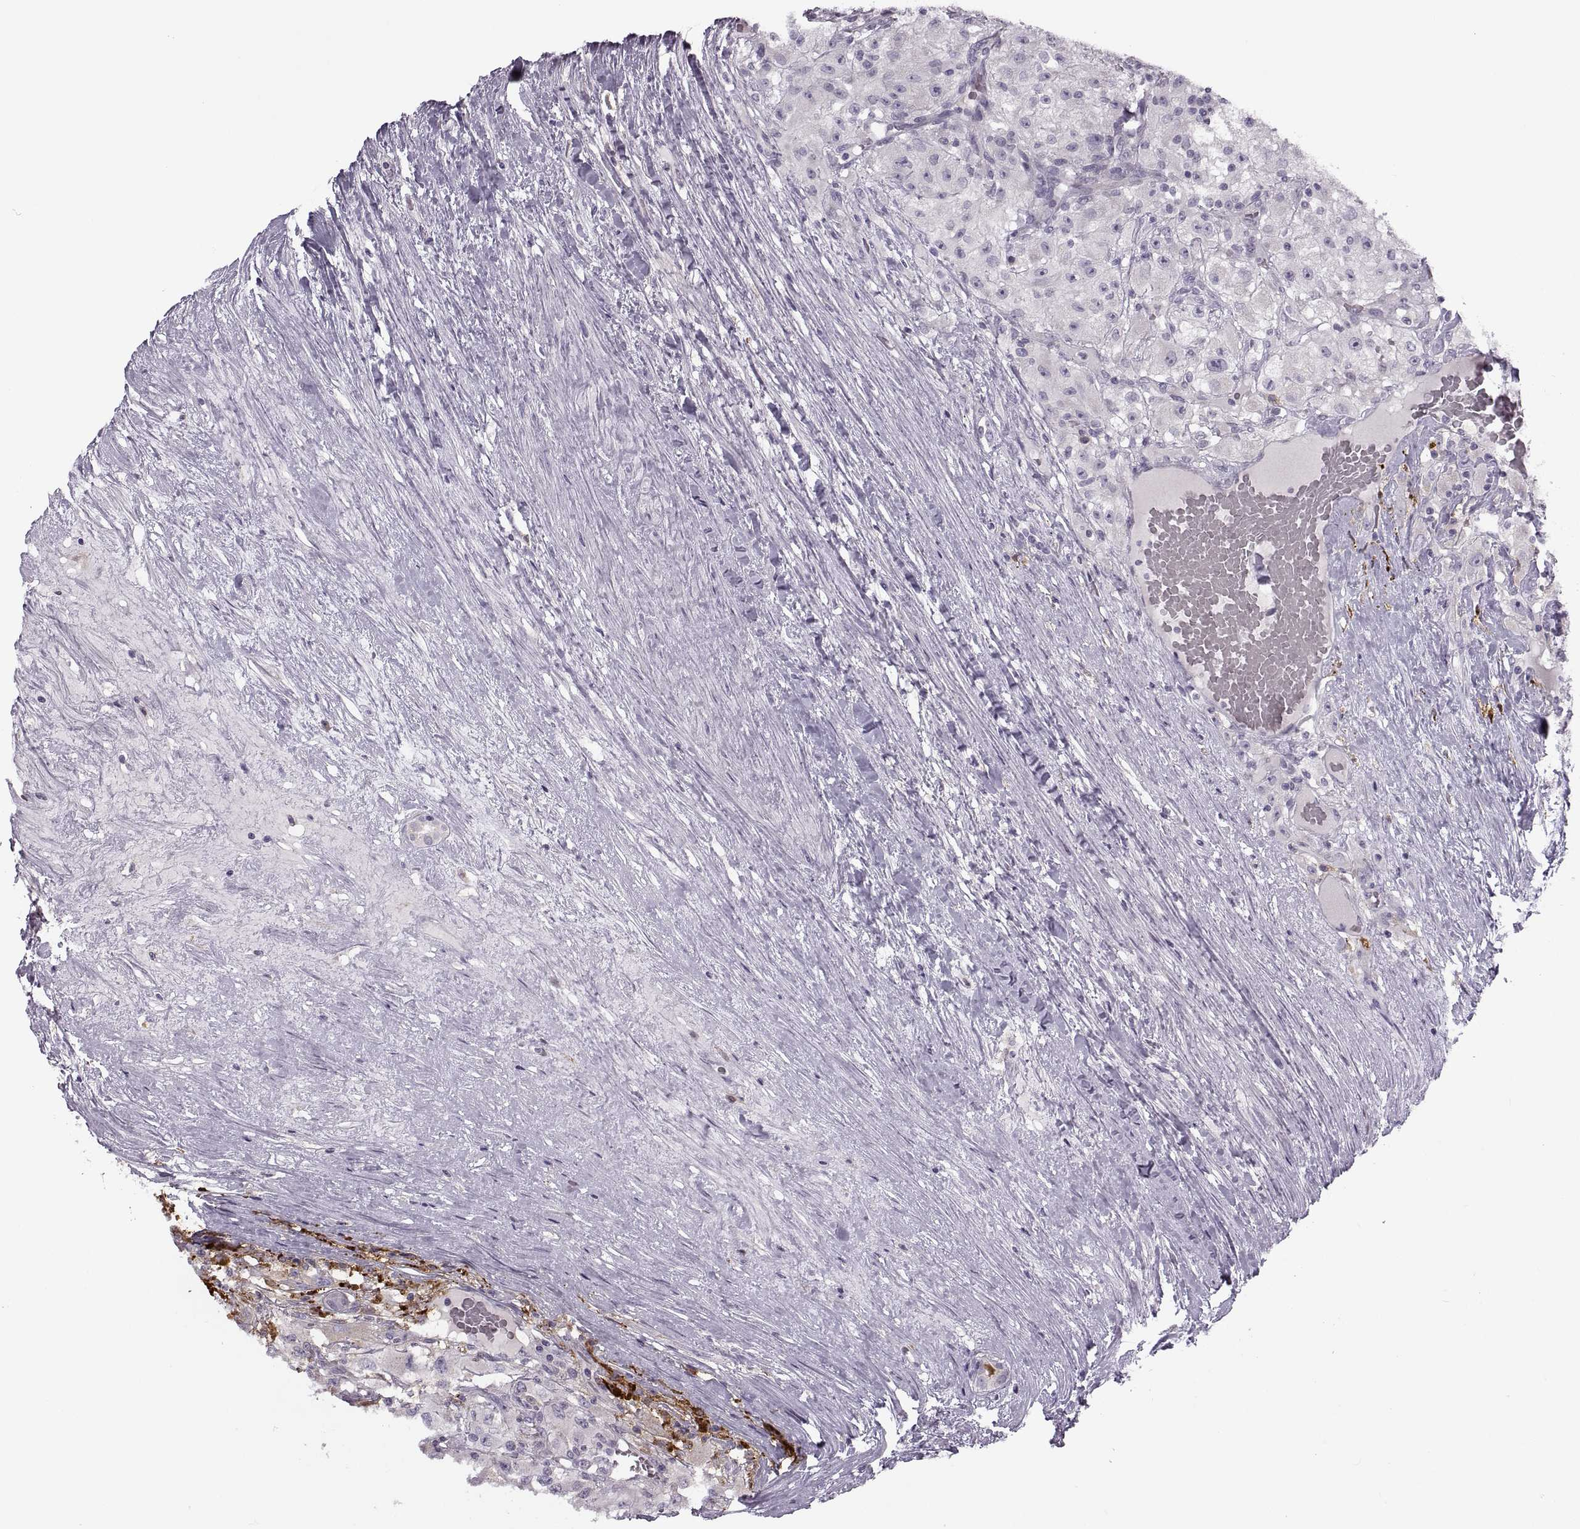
{"staining": {"intensity": "negative", "quantity": "none", "location": "none"}, "tissue": "renal cancer", "cell_type": "Tumor cells", "image_type": "cancer", "snomed": [{"axis": "morphology", "description": "Adenocarcinoma, NOS"}, {"axis": "topography", "description": "Kidney"}], "caption": "A photomicrograph of human renal adenocarcinoma is negative for staining in tumor cells. The staining was performed using DAB to visualize the protein expression in brown, while the nuclei were stained in blue with hematoxylin (Magnification: 20x).", "gene": "H2AP", "patient": {"sex": "female", "age": 67}}